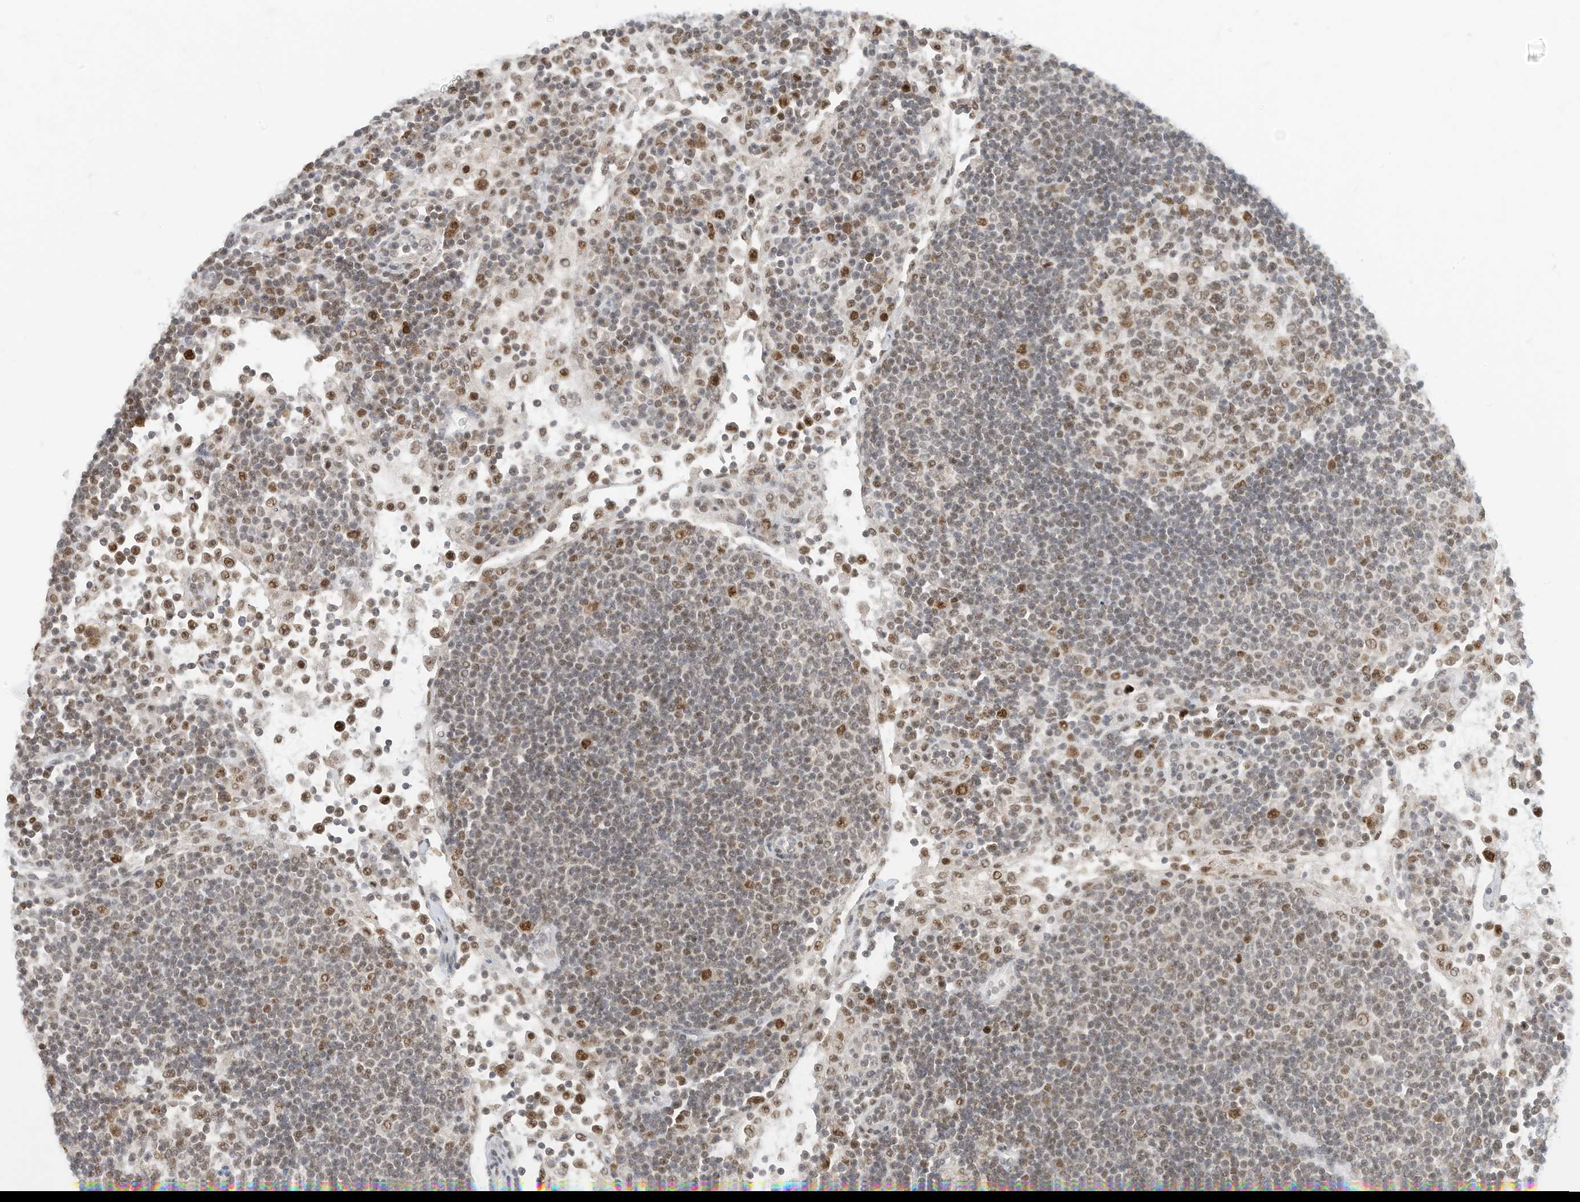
{"staining": {"intensity": "moderate", "quantity": "25%-75%", "location": "nuclear"}, "tissue": "lymph node", "cell_type": "Germinal center cells", "image_type": "normal", "snomed": [{"axis": "morphology", "description": "Normal tissue, NOS"}, {"axis": "topography", "description": "Lymph node"}], "caption": "Lymph node stained with DAB (3,3'-diaminobenzidine) immunohistochemistry exhibits medium levels of moderate nuclear expression in approximately 25%-75% of germinal center cells. (Stains: DAB (3,3'-diaminobenzidine) in brown, nuclei in blue, Microscopy: brightfield microscopy at high magnification).", "gene": "OGT", "patient": {"sex": "female", "age": 53}}